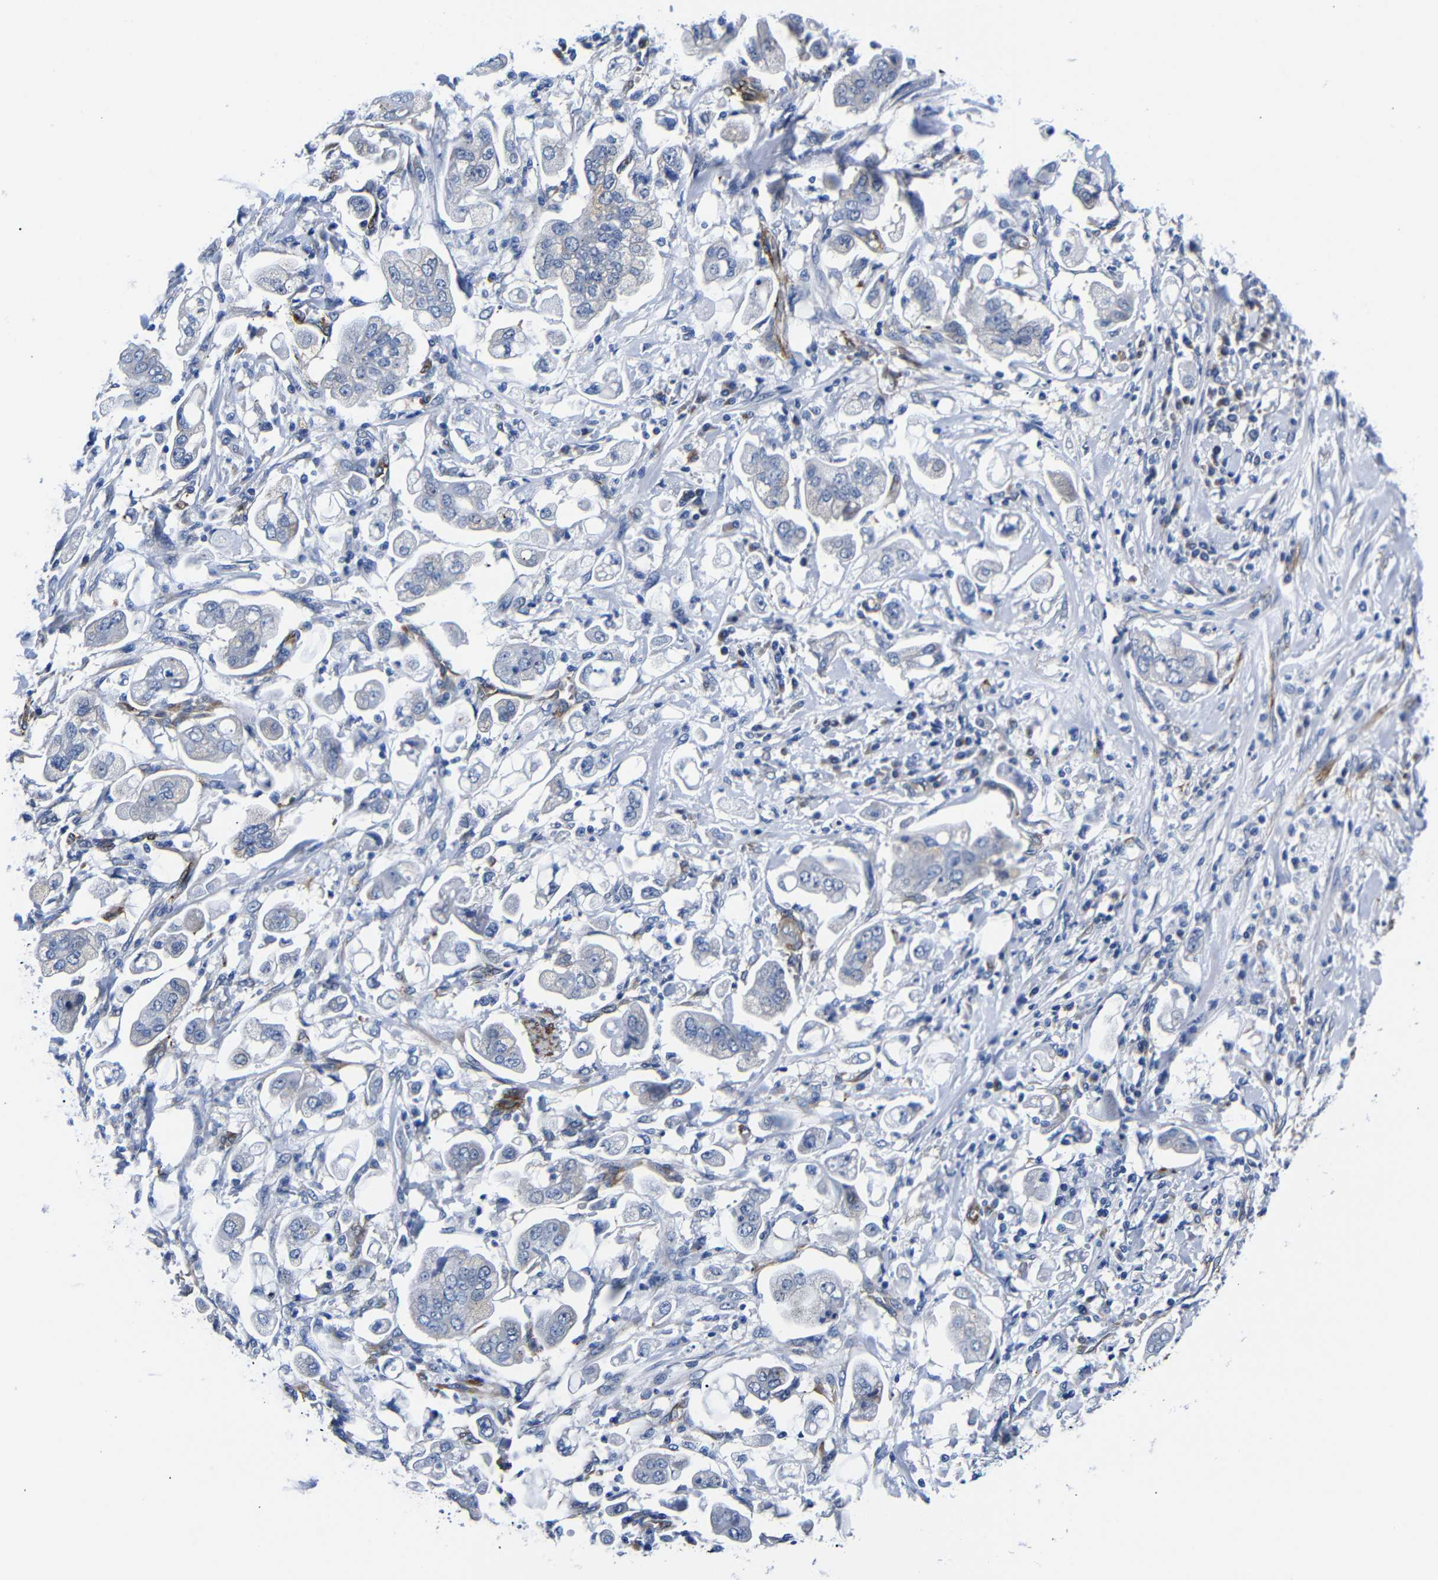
{"staining": {"intensity": "negative", "quantity": "none", "location": "none"}, "tissue": "stomach cancer", "cell_type": "Tumor cells", "image_type": "cancer", "snomed": [{"axis": "morphology", "description": "Adenocarcinoma, NOS"}, {"axis": "topography", "description": "Stomach"}], "caption": "Tumor cells are negative for brown protein staining in stomach cancer.", "gene": "LRIG1", "patient": {"sex": "male", "age": 62}}